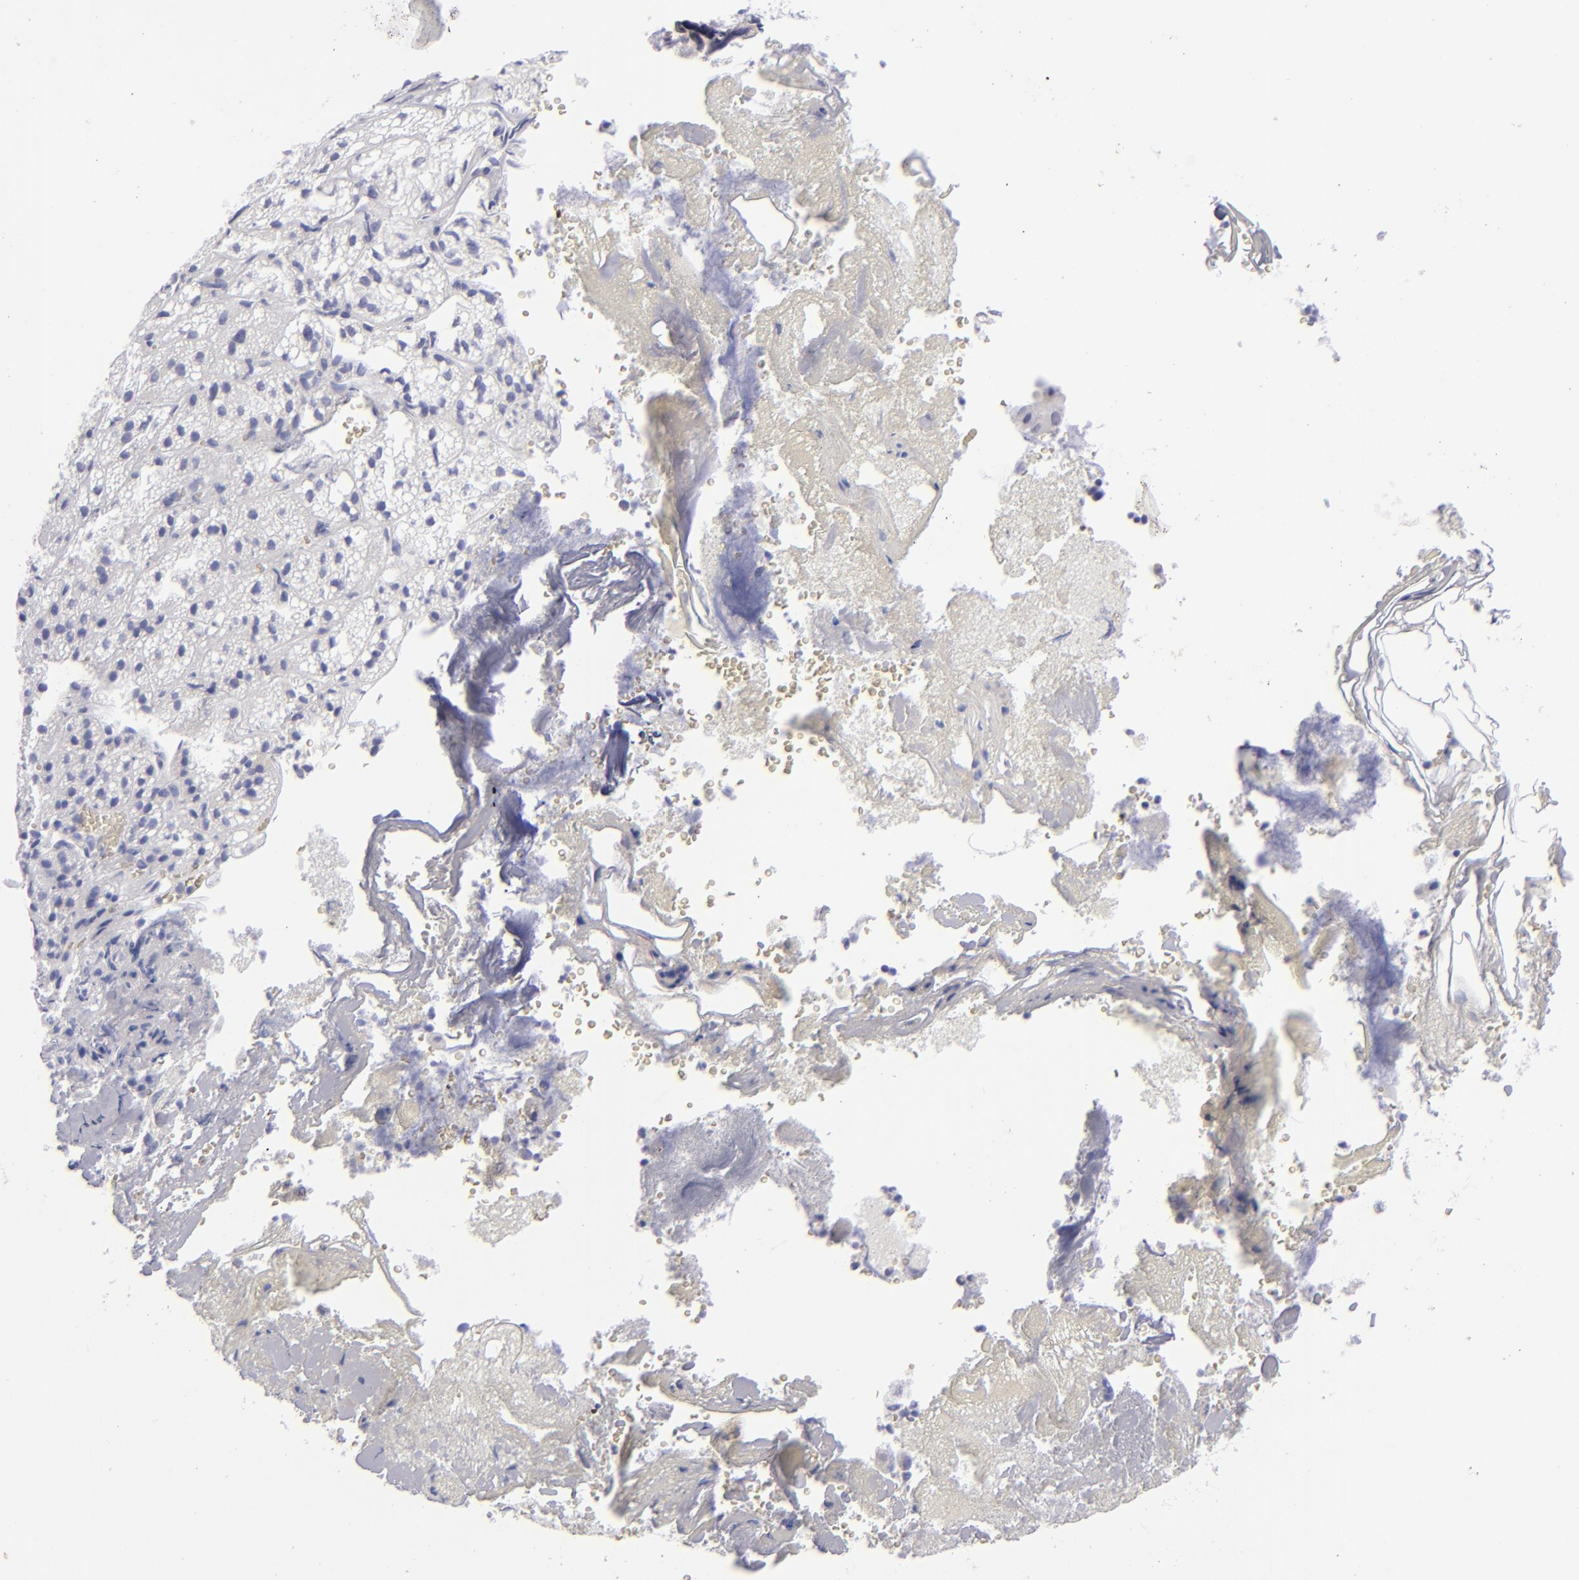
{"staining": {"intensity": "negative", "quantity": "none", "location": "none"}, "tissue": "adrenal gland", "cell_type": "Glandular cells", "image_type": "normal", "snomed": [{"axis": "morphology", "description": "Normal tissue, NOS"}, {"axis": "topography", "description": "Adrenal gland"}], "caption": "This is an IHC histopathology image of benign human adrenal gland. There is no staining in glandular cells.", "gene": "SLC1A3", "patient": {"sex": "female", "age": 71}}